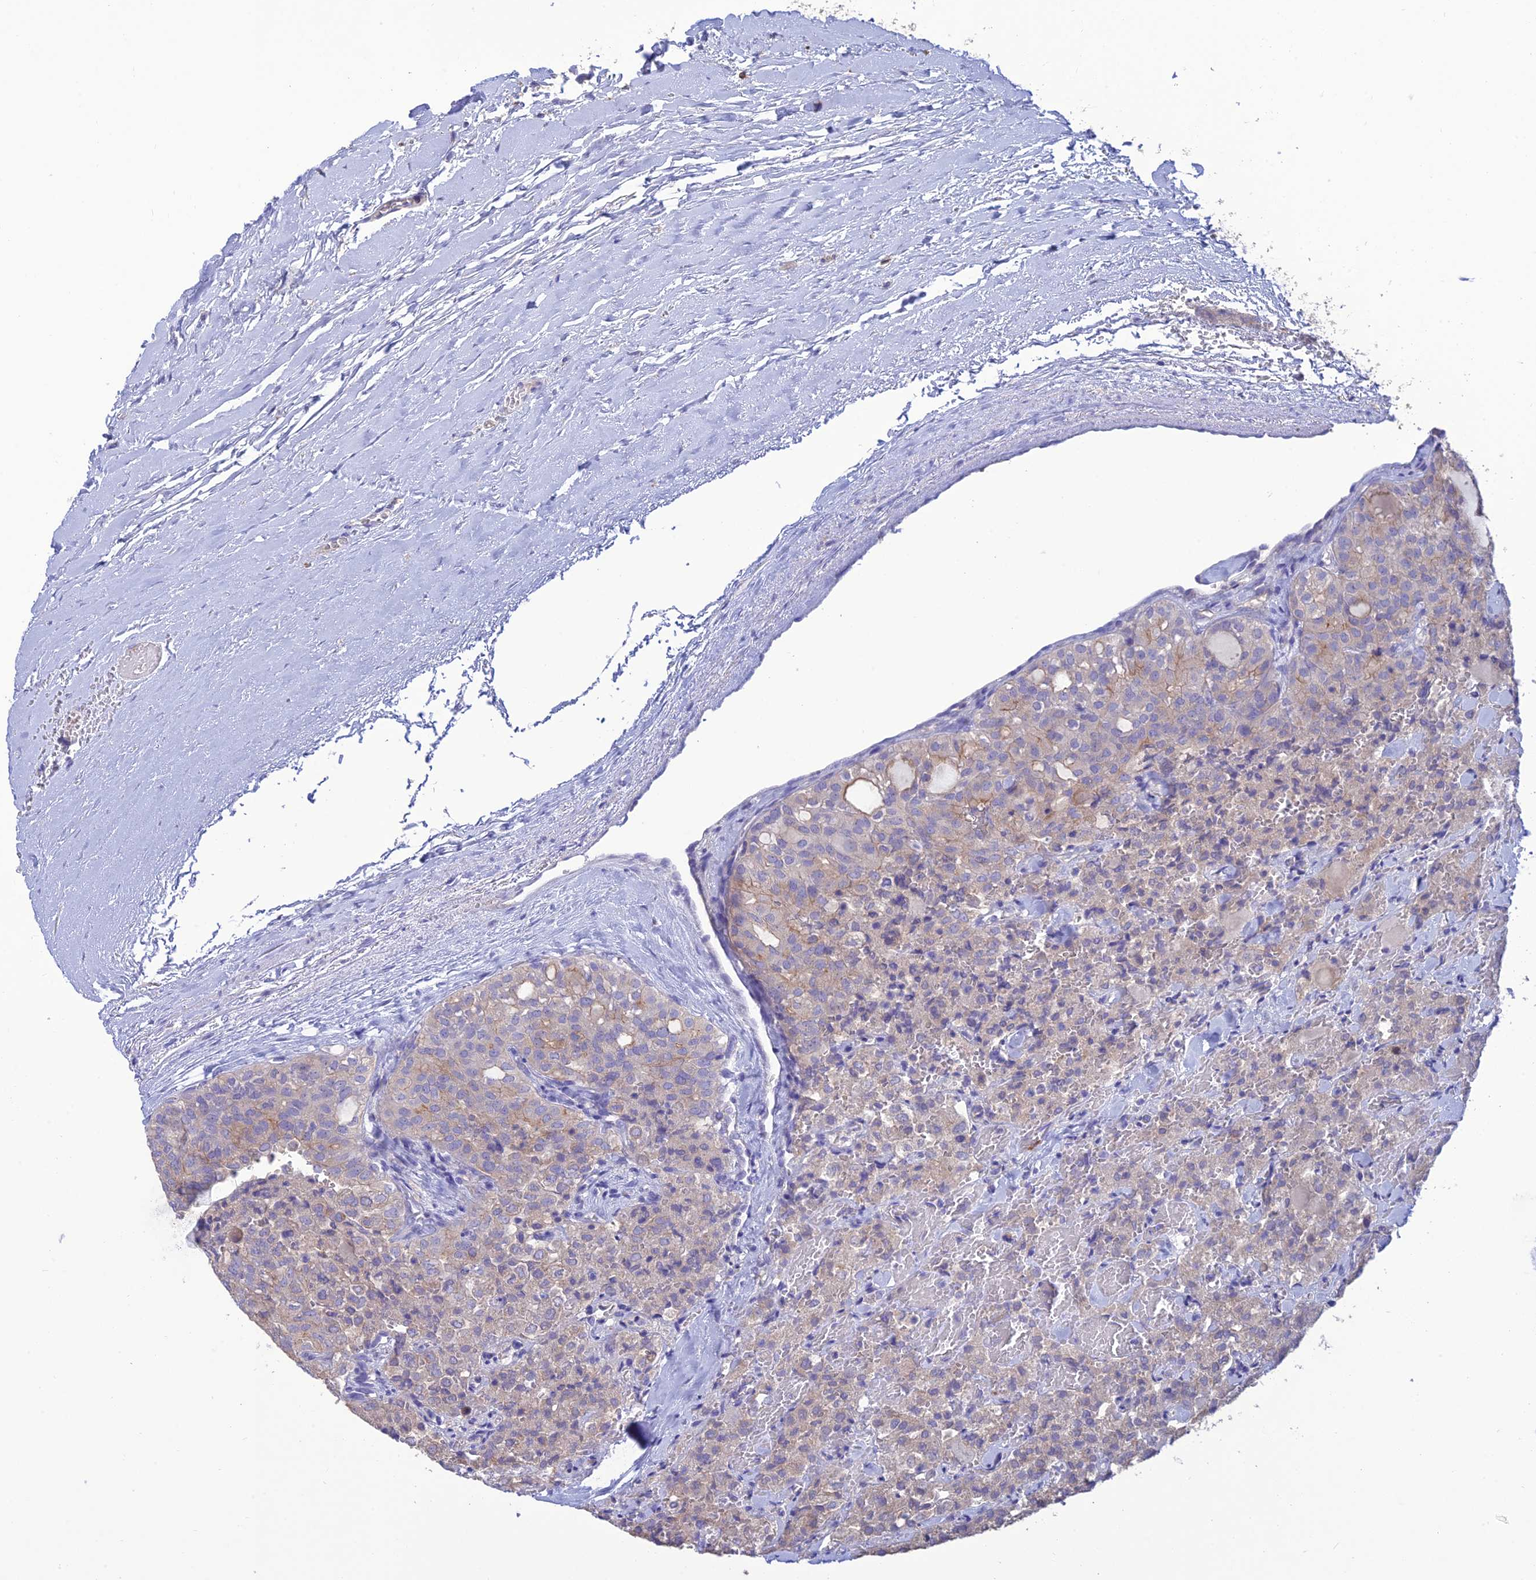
{"staining": {"intensity": "weak", "quantity": "<25%", "location": "cytoplasmic/membranous"}, "tissue": "thyroid cancer", "cell_type": "Tumor cells", "image_type": "cancer", "snomed": [{"axis": "morphology", "description": "Follicular adenoma carcinoma, NOS"}, {"axis": "topography", "description": "Thyroid gland"}], "caption": "Protein analysis of thyroid follicular adenoma carcinoma demonstrates no significant expression in tumor cells.", "gene": "SFT2D2", "patient": {"sex": "male", "age": 75}}